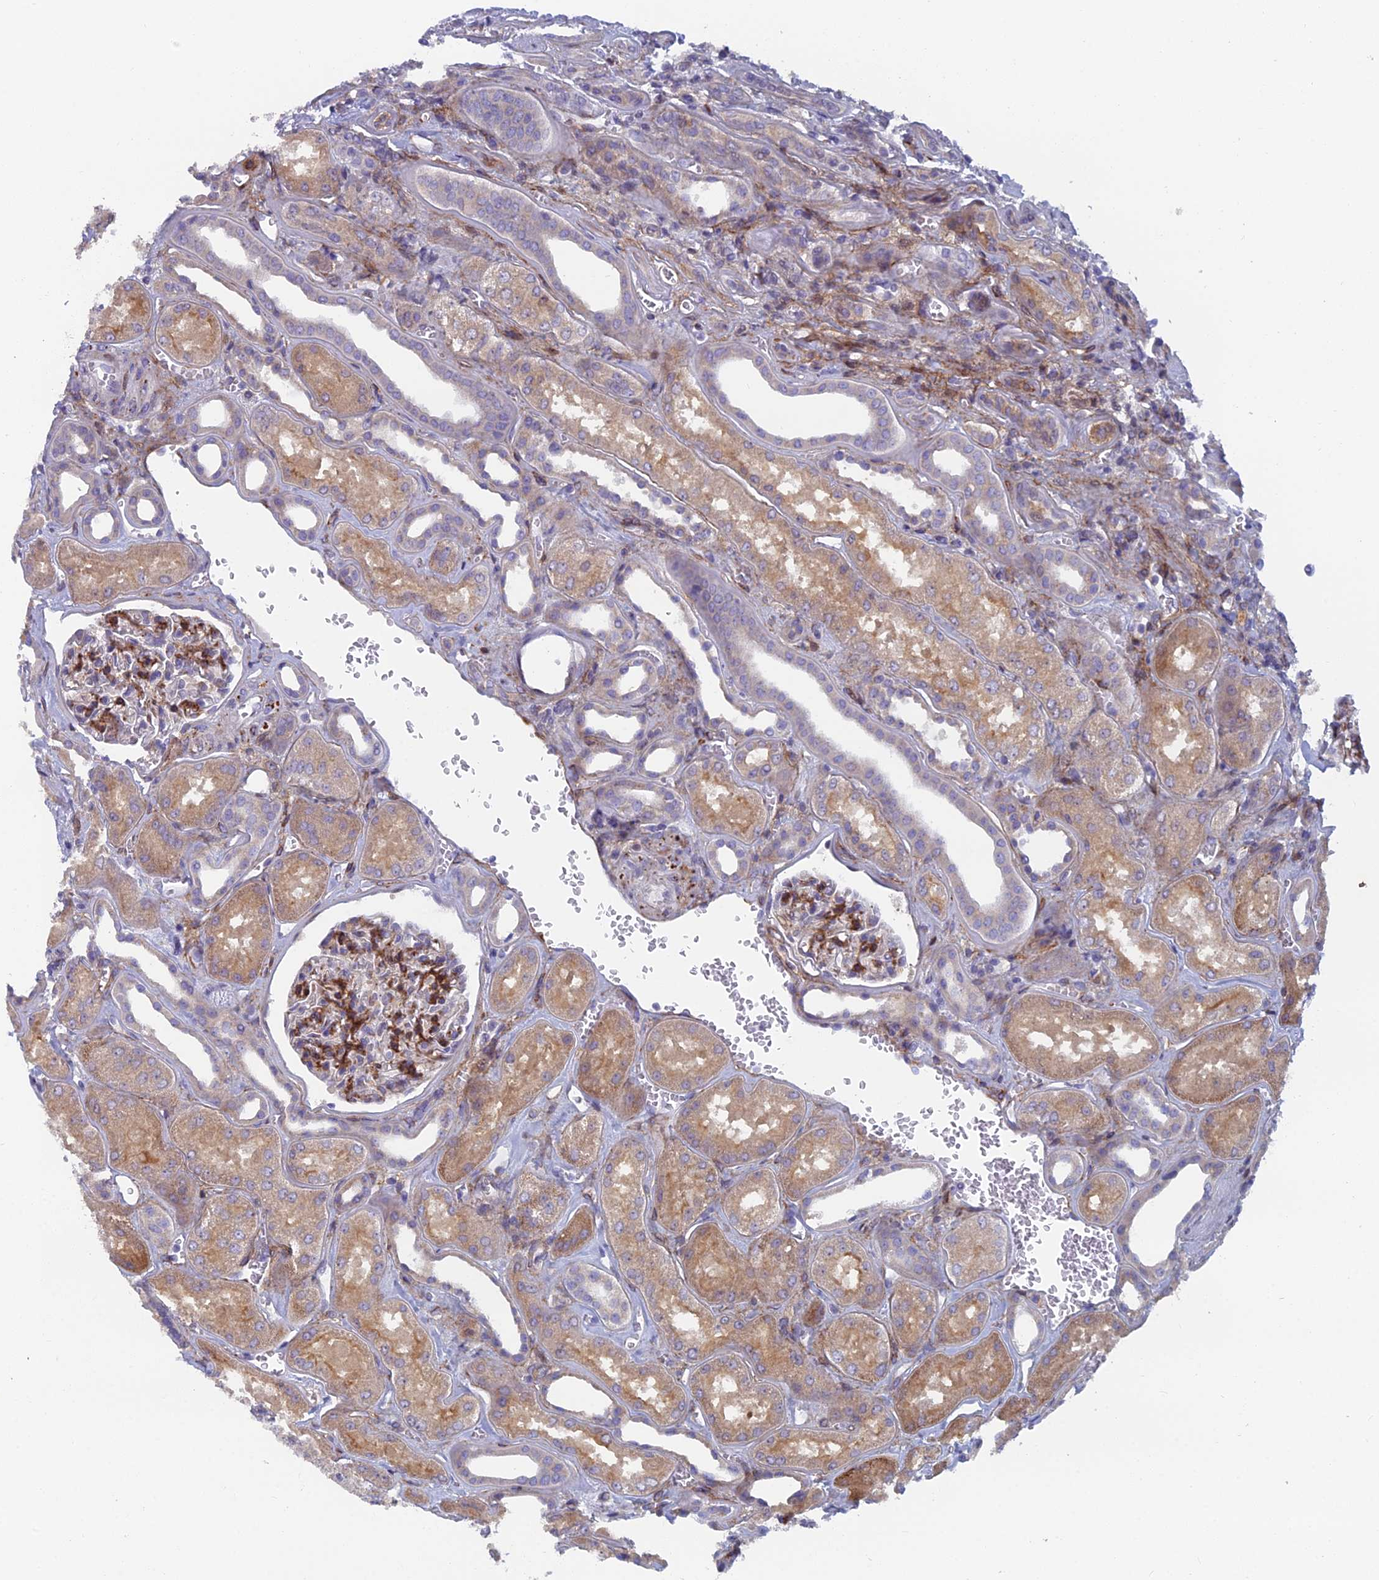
{"staining": {"intensity": "strong", "quantity": "25%-75%", "location": "cytoplasmic/membranous"}, "tissue": "kidney", "cell_type": "Cells in glomeruli", "image_type": "normal", "snomed": [{"axis": "morphology", "description": "Normal tissue, NOS"}, {"axis": "morphology", "description": "Adenocarcinoma, NOS"}, {"axis": "topography", "description": "Kidney"}], "caption": "Immunohistochemical staining of normal human kidney displays high levels of strong cytoplasmic/membranous expression in about 25%-75% of cells in glomeruli. The staining was performed using DAB (3,3'-diaminobenzidine) to visualize the protein expression in brown, while the nuclei were stained in blue with hematoxylin (Magnification: 20x).", "gene": "B9D2", "patient": {"sex": "female", "age": 68}}